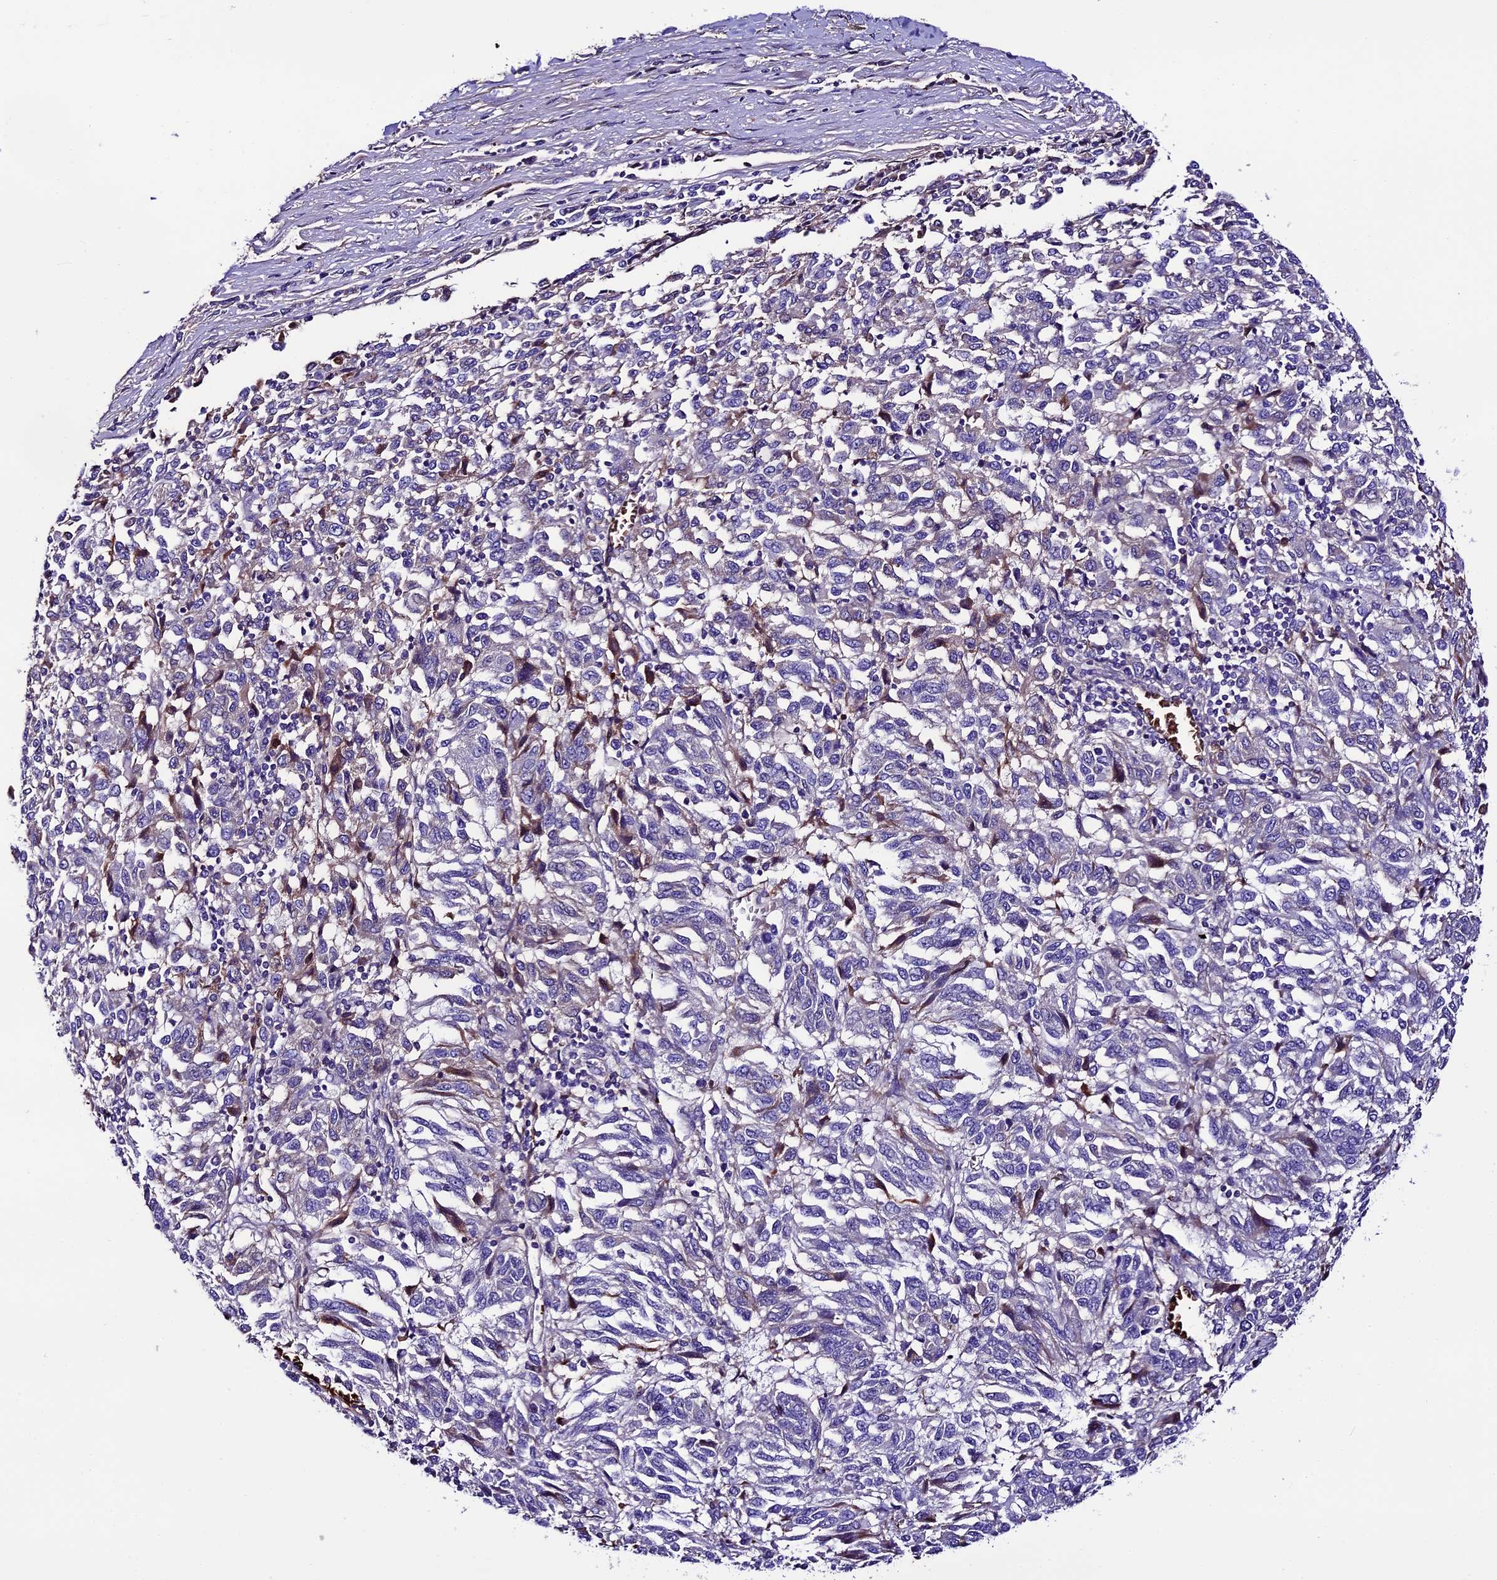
{"staining": {"intensity": "negative", "quantity": "none", "location": "none"}, "tissue": "melanoma", "cell_type": "Tumor cells", "image_type": "cancer", "snomed": [{"axis": "morphology", "description": "Malignant melanoma, Metastatic site"}, {"axis": "topography", "description": "Lung"}], "caption": "Immunohistochemistry (IHC) histopathology image of malignant melanoma (metastatic site) stained for a protein (brown), which shows no expression in tumor cells.", "gene": "TCP11L2", "patient": {"sex": "male", "age": 64}}